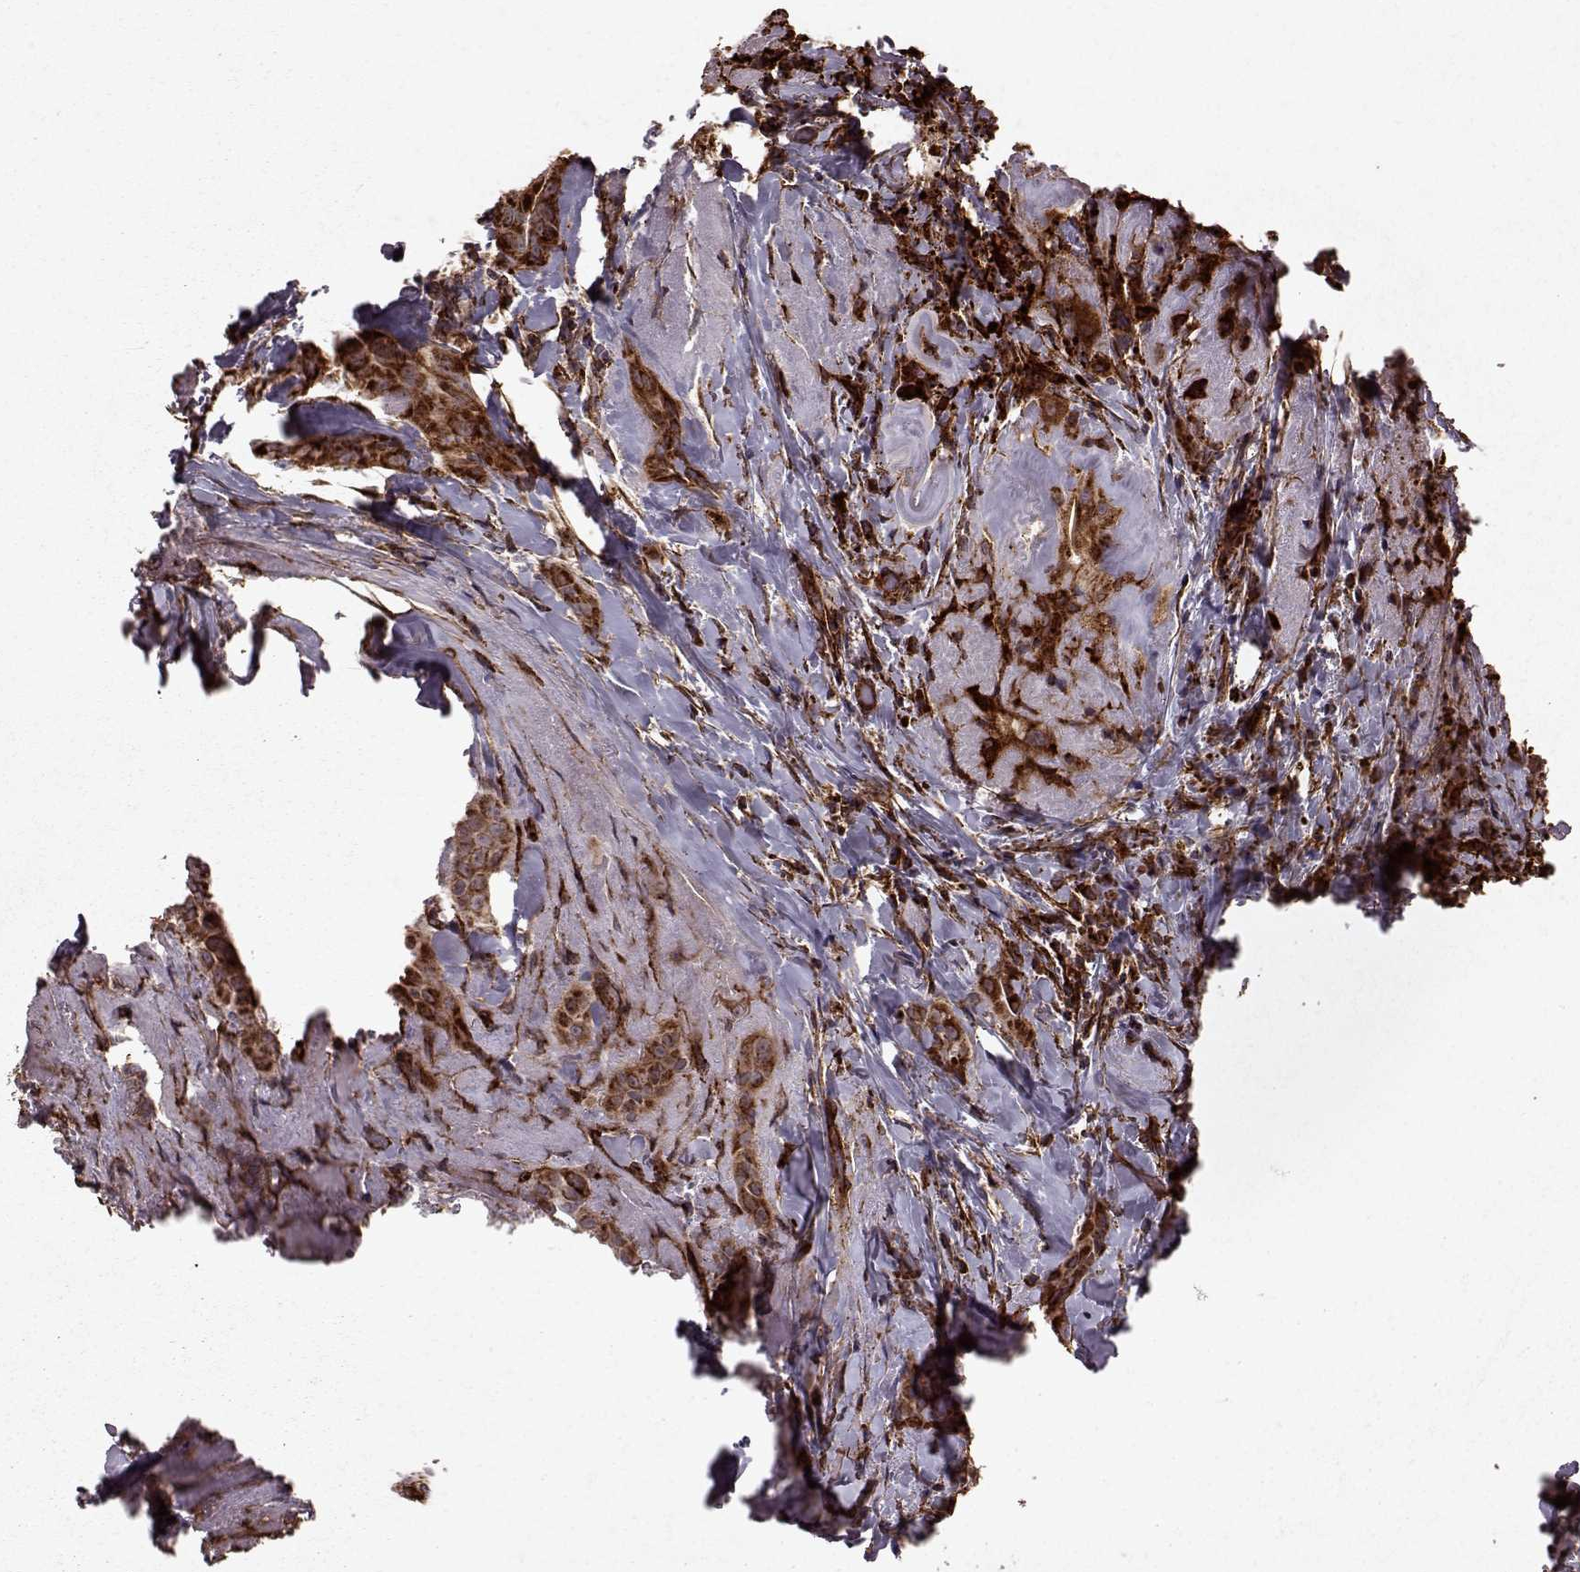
{"staining": {"intensity": "strong", "quantity": ">75%", "location": "cytoplasmic/membranous"}, "tissue": "thyroid cancer", "cell_type": "Tumor cells", "image_type": "cancer", "snomed": [{"axis": "morphology", "description": "Papillary adenocarcinoma, NOS"}, {"axis": "morphology", "description": "Papillary adenoma metastatic"}, {"axis": "topography", "description": "Thyroid gland"}], "caption": "Thyroid papillary adenocarcinoma stained with a protein marker demonstrates strong staining in tumor cells.", "gene": "FXN", "patient": {"sex": "female", "age": 50}}